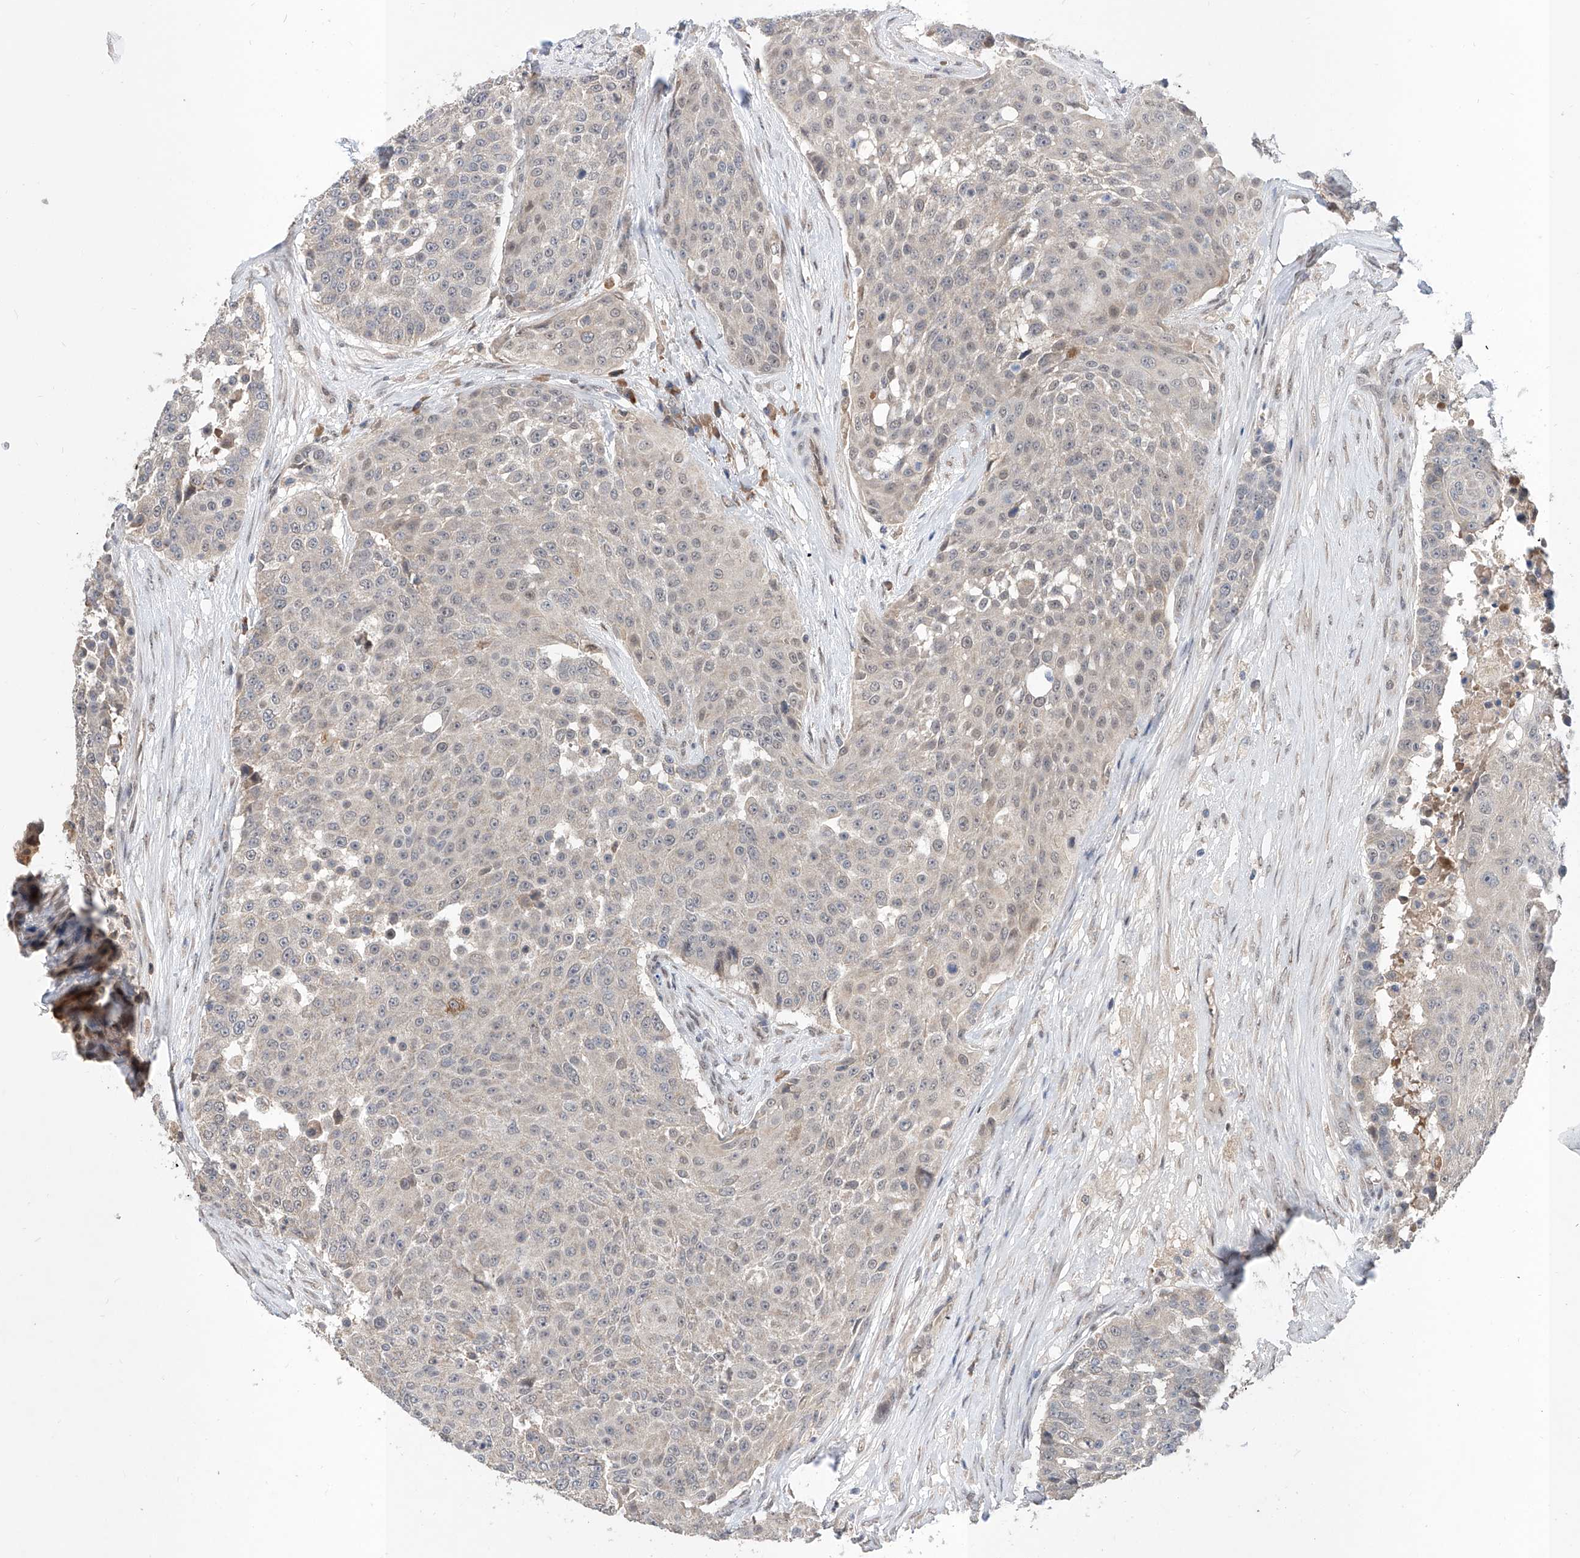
{"staining": {"intensity": "negative", "quantity": "none", "location": "none"}, "tissue": "urothelial cancer", "cell_type": "Tumor cells", "image_type": "cancer", "snomed": [{"axis": "morphology", "description": "Urothelial carcinoma, High grade"}, {"axis": "topography", "description": "Urinary bladder"}], "caption": "Urothelial cancer stained for a protein using immunohistochemistry demonstrates no staining tumor cells.", "gene": "CARMIL3", "patient": {"sex": "female", "age": 63}}